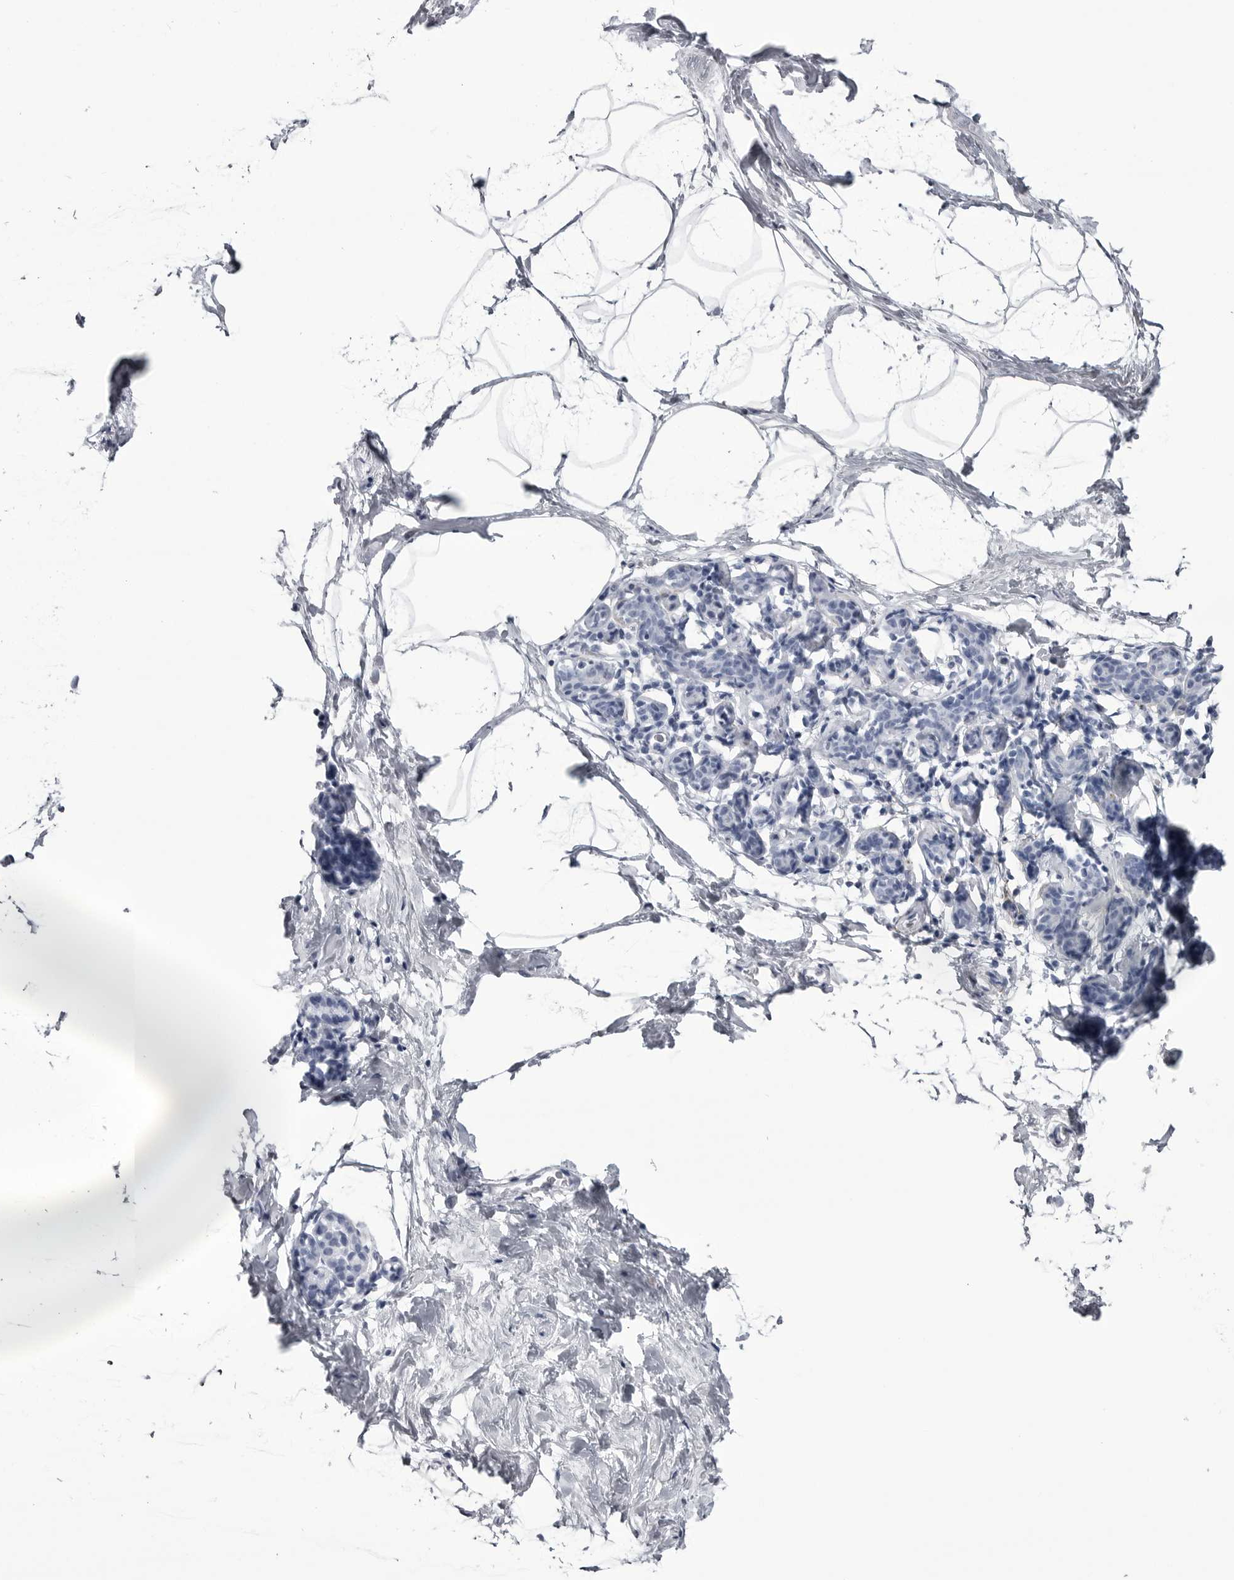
{"staining": {"intensity": "negative", "quantity": "none", "location": "none"}, "tissue": "breast", "cell_type": "Adipocytes", "image_type": "normal", "snomed": [{"axis": "morphology", "description": "Normal tissue, NOS"}, {"axis": "topography", "description": "Breast"}], "caption": "DAB (3,3'-diaminobenzidine) immunohistochemical staining of unremarkable breast shows no significant staining in adipocytes. The staining is performed using DAB brown chromogen with nuclei counter-stained in using hematoxylin.", "gene": "COL26A1", "patient": {"sex": "female", "age": 62}}